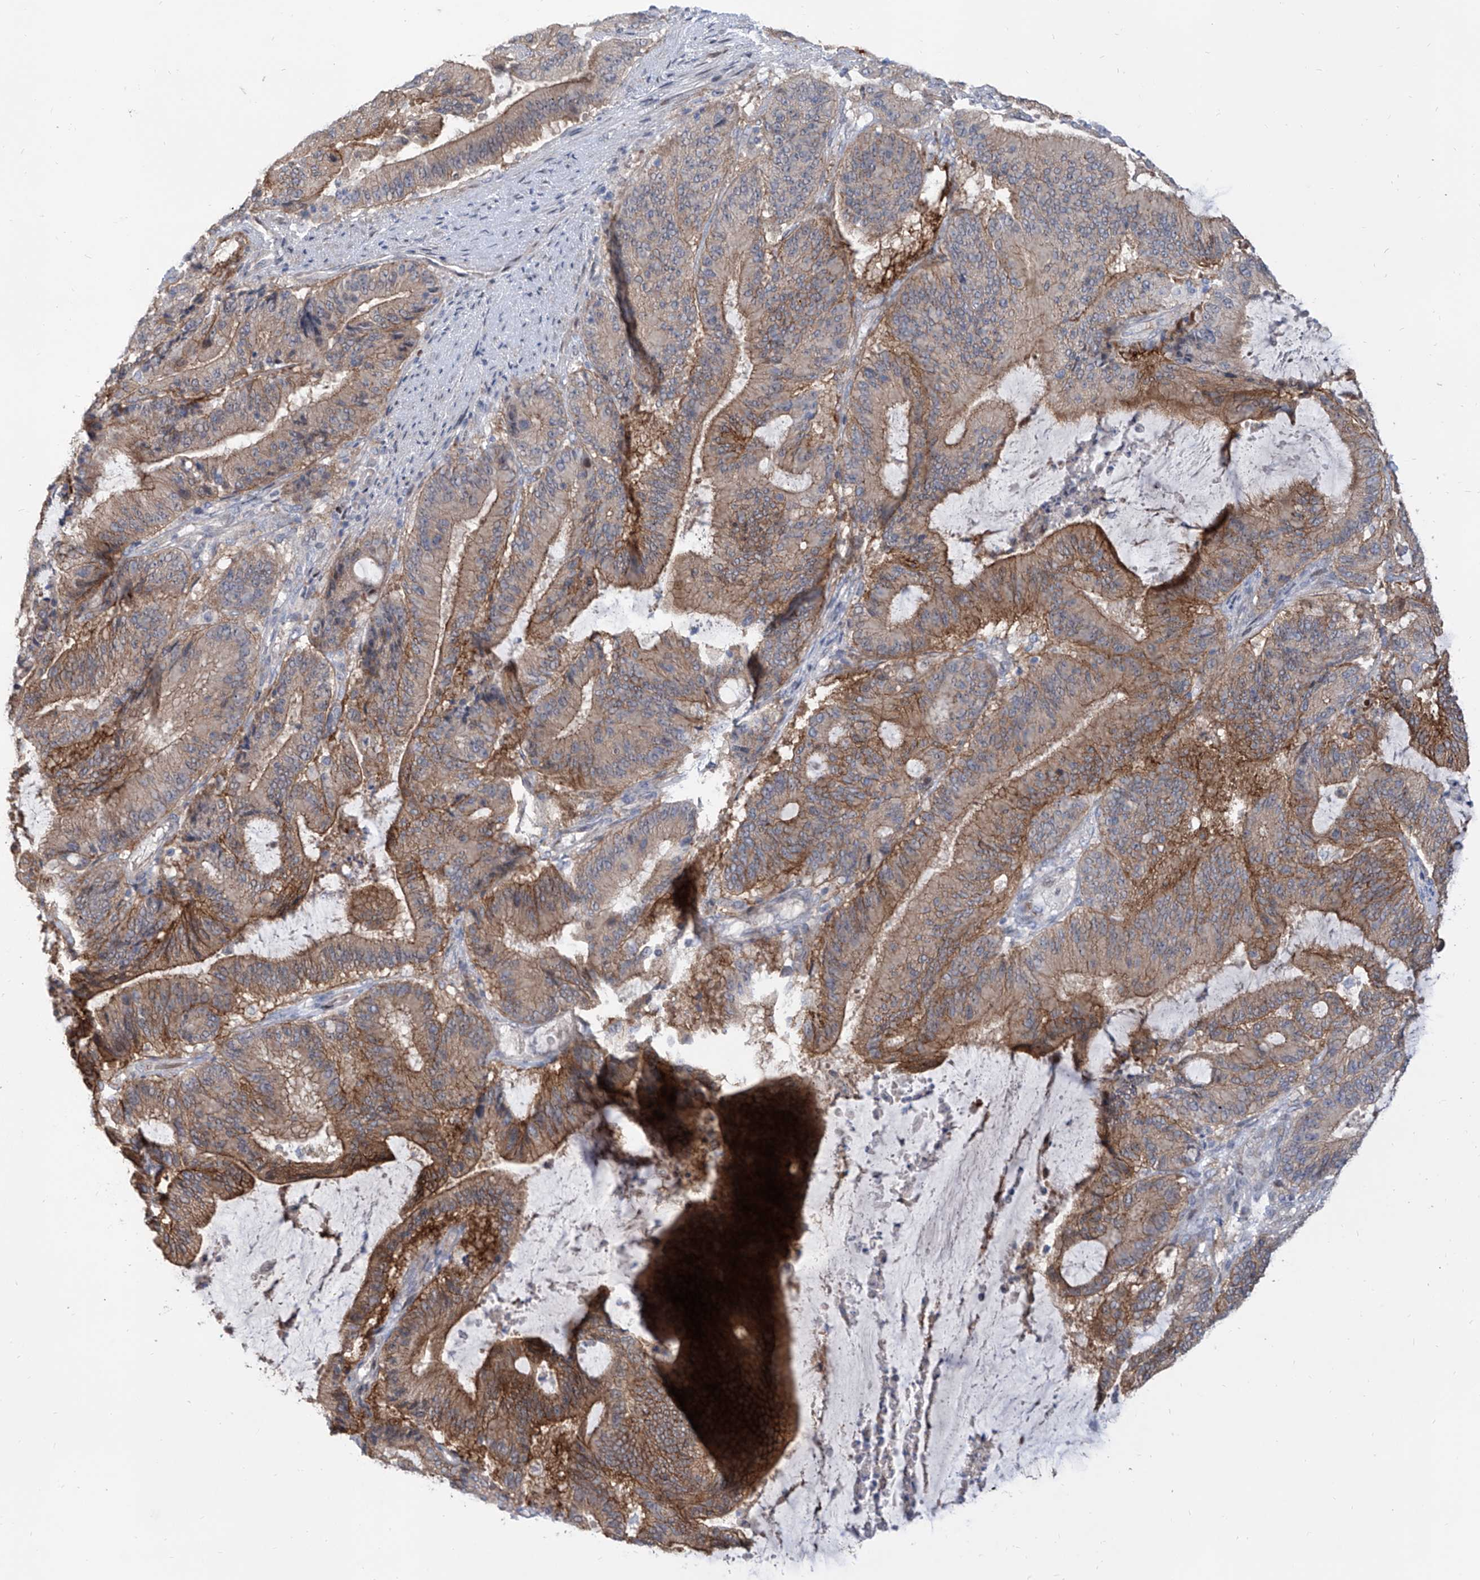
{"staining": {"intensity": "moderate", "quantity": ">75%", "location": "cytoplasmic/membranous"}, "tissue": "liver cancer", "cell_type": "Tumor cells", "image_type": "cancer", "snomed": [{"axis": "morphology", "description": "Normal tissue, NOS"}, {"axis": "morphology", "description": "Cholangiocarcinoma"}, {"axis": "topography", "description": "Liver"}, {"axis": "topography", "description": "Peripheral nerve tissue"}], "caption": "DAB (3,3'-diaminobenzidine) immunohistochemical staining of human liver cholangiocarcinoma exhibits moderate cytoplasmic/membranous protein staining in about >75% of tumor cells.", "gene": "LRRC1", "patient": {"sex": "female", "age": 73}}